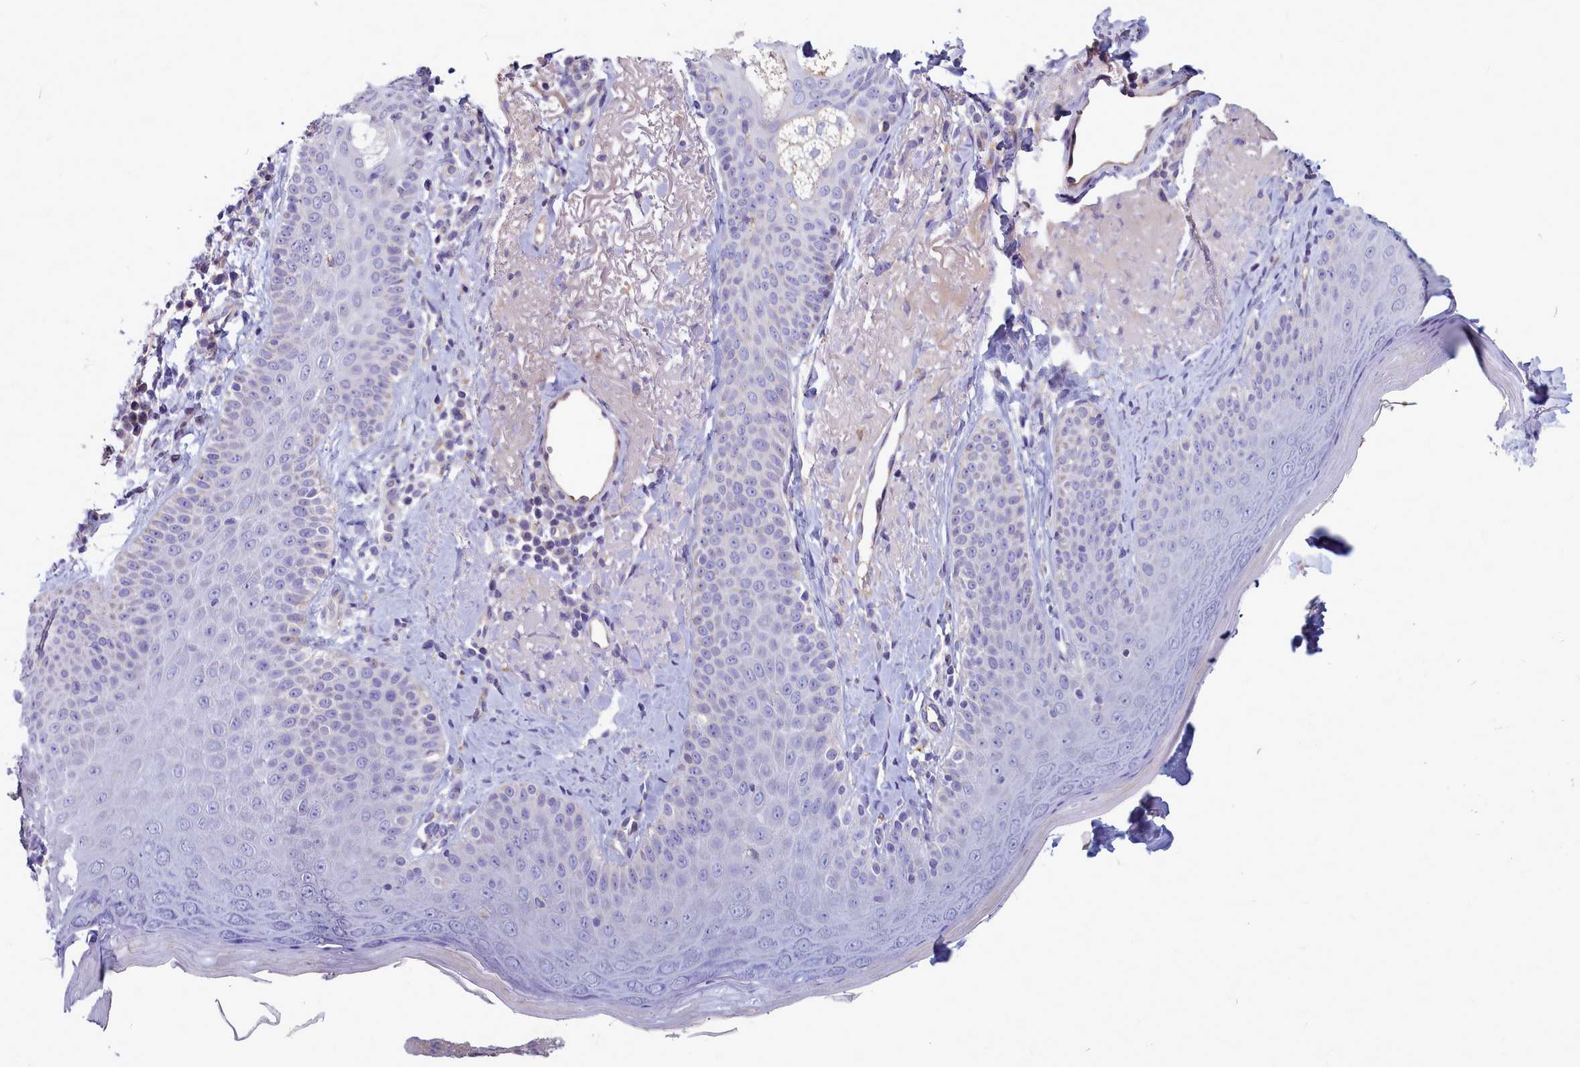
{"staining": {"intensity": "weak", "quantity": "25%-75%", "location": "cytoplasmic/membranous"}, "tissue": "skin", "cell_type": "Fibroblasts", "image_type": "normal", "snomed": [{"axis": "morphology", "description": "Normal tissue, NOS"}, {"axis": "topography", "description": "Skin"}], "caption": "Immunohistochemistry of unremarkable human skin demonstrates low levels of weak cytoplasmic/membranous expression in about 25%-75% of fibroblasts.", "gene": "SMPD4", "patient": {"sex": "male", "age": 57}}